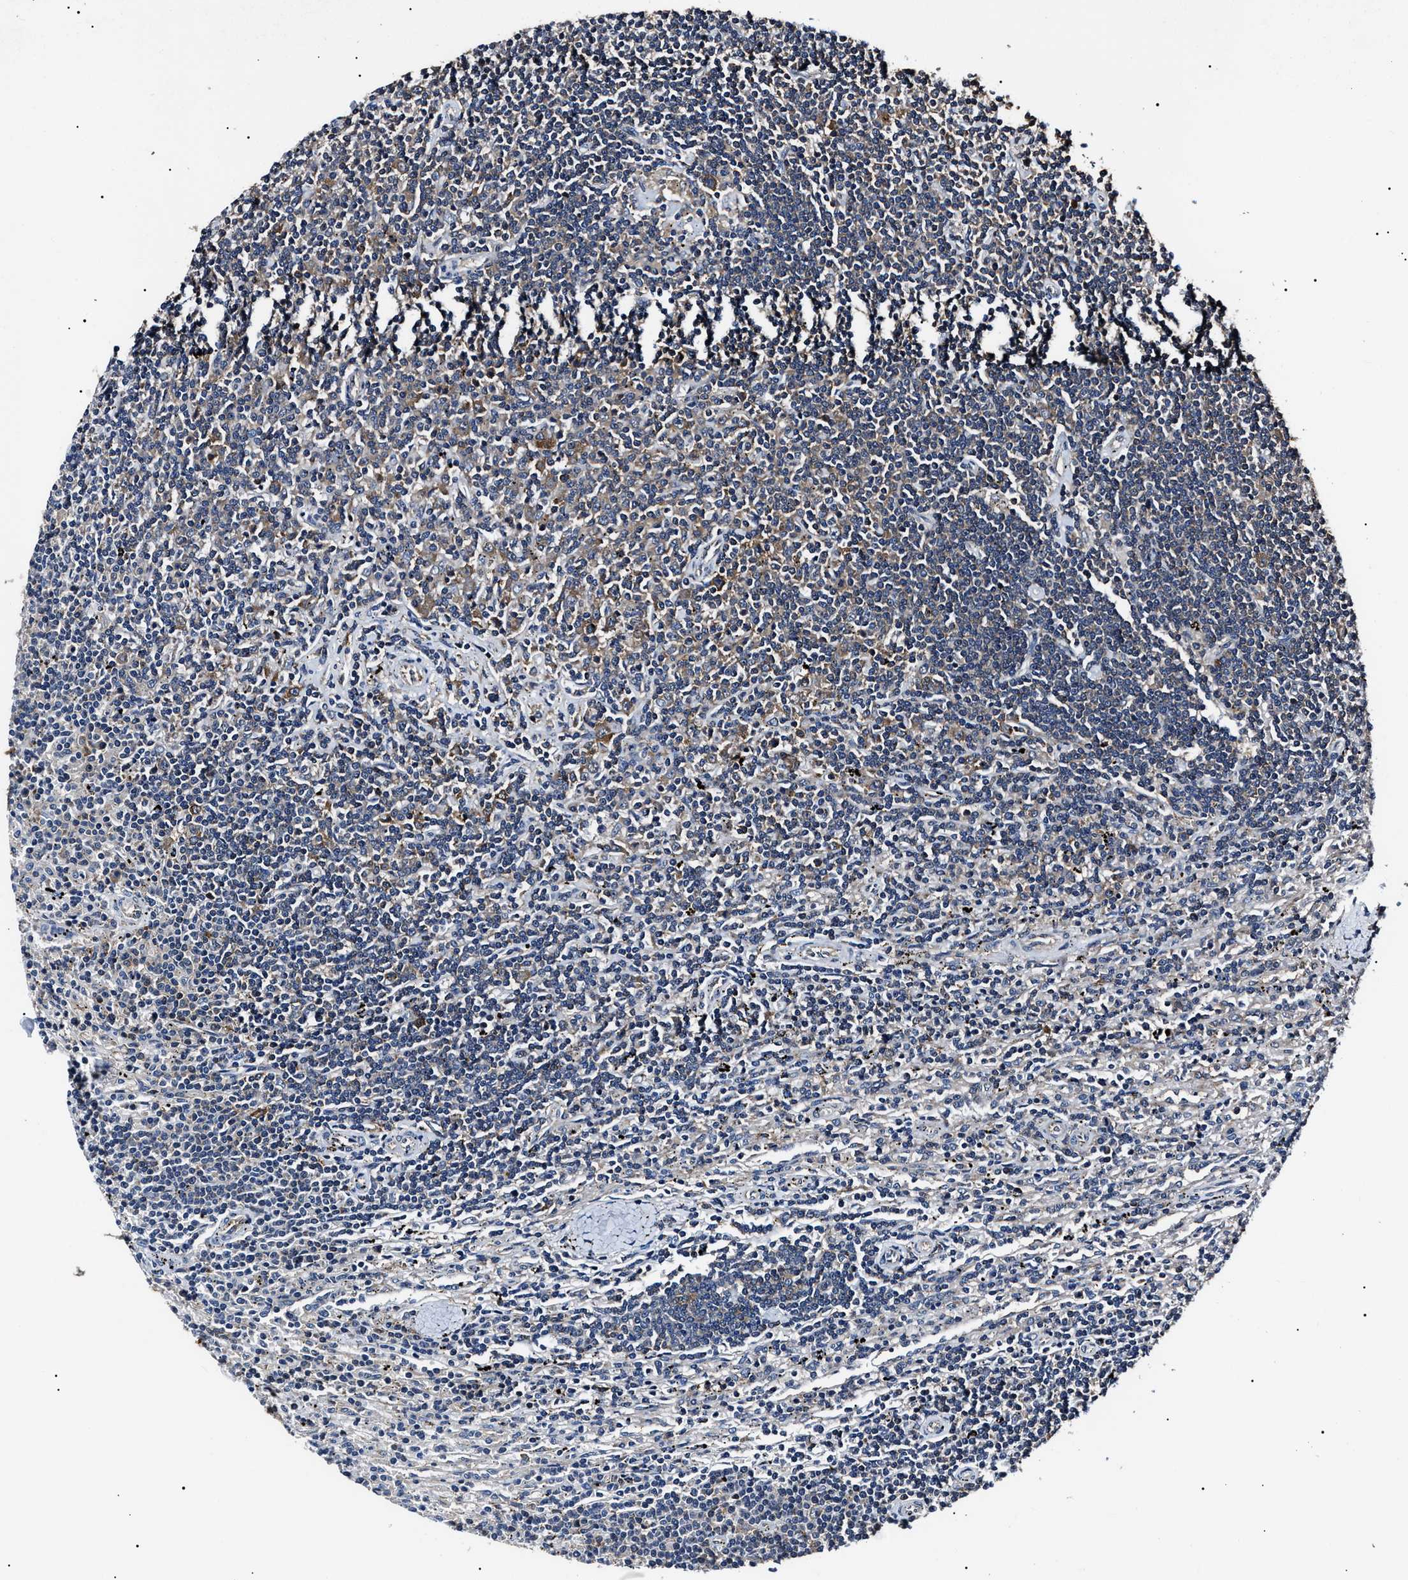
{"staining": {"intensity": "weak", "quantity": "<25%", "location": "cytoplasmic/membranous"}, "tissue": "lymphoma", "cell_type": "Tumor cells", "image_type": "cancer", "snomed": [{"axis": "morphology", "description": "Malignant lymphoma, non-Hodgkin's type, Low grade"}, {"axis": "topography", "description": "Spleen"}], "caption": "A histopathology image of human low-grade malignant lymphoma, non-Hodgkin's type is negative for staining in tumor cells. (DAB (3,3'-diaminobenzidine) immunohistochemistry (IHC) with hematoxylin counter stain).", "gene": "CCT8", "patient": {"sex": "male", "age": 76}}